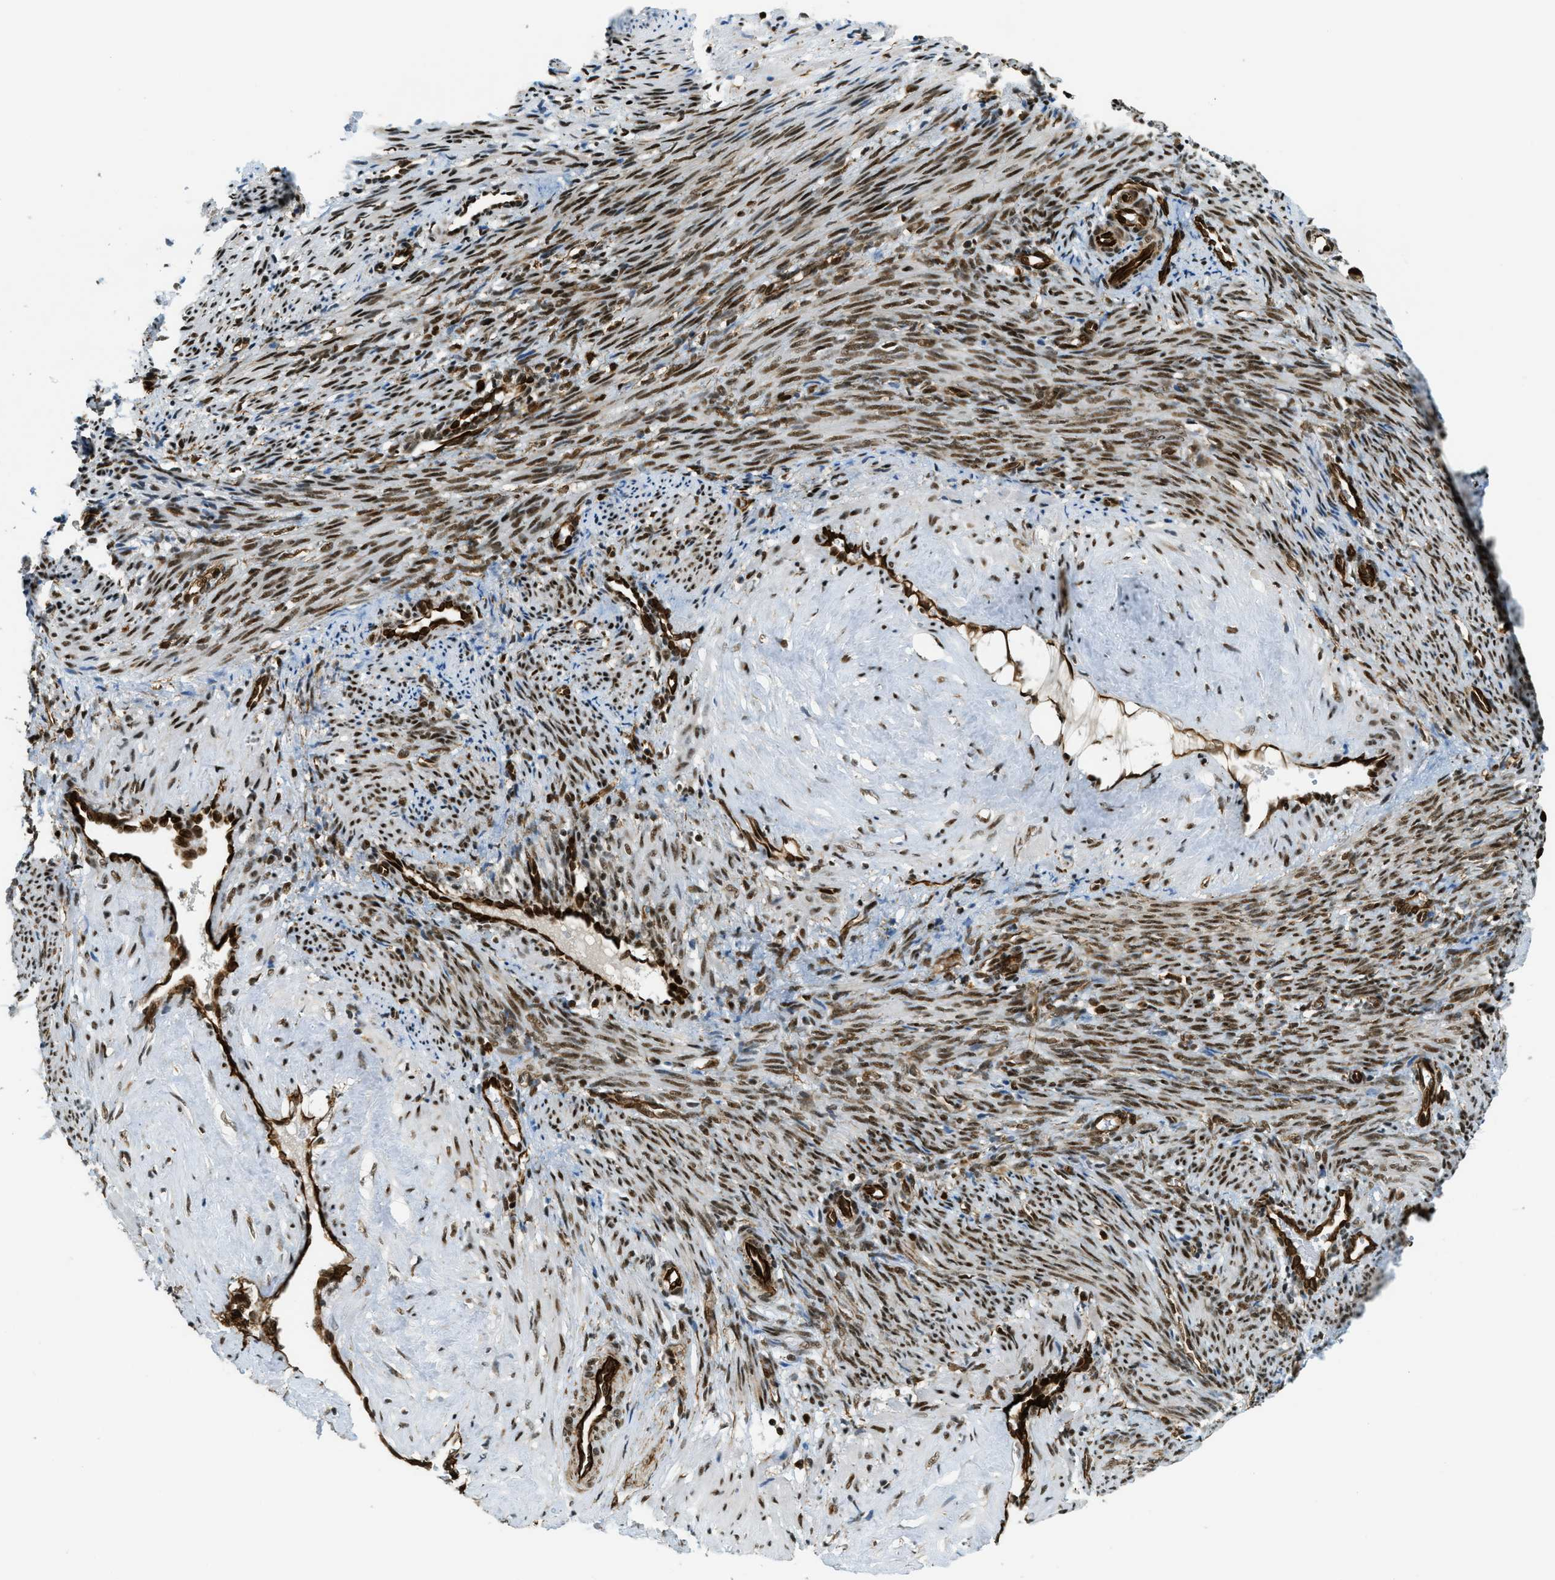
{"staining": {"intensity": "strong", "quantity": ">75%", "location": "nuclear"}, "tissue": "smooth muscle", "cell_type": "Smooth muscle cells", "image_type": "normal", "snomed": [{"axis": "morphology", "description": "Normal tissue, NOS"}, {"axis": "topography", "description": "Endometrium"}], "caption": "High-magnification brightfield microscopy of unremarkable smooth muscle stained with DAB (3,3'-diaminobenzidine) (brown) and counterstained with hematoxylin (blue). smooth muscle cells exhibit strong nuclear expression is present in approximately>75% of cells.", "gene": "ZFR", "patient": {"sex": "female", "age": 33}}